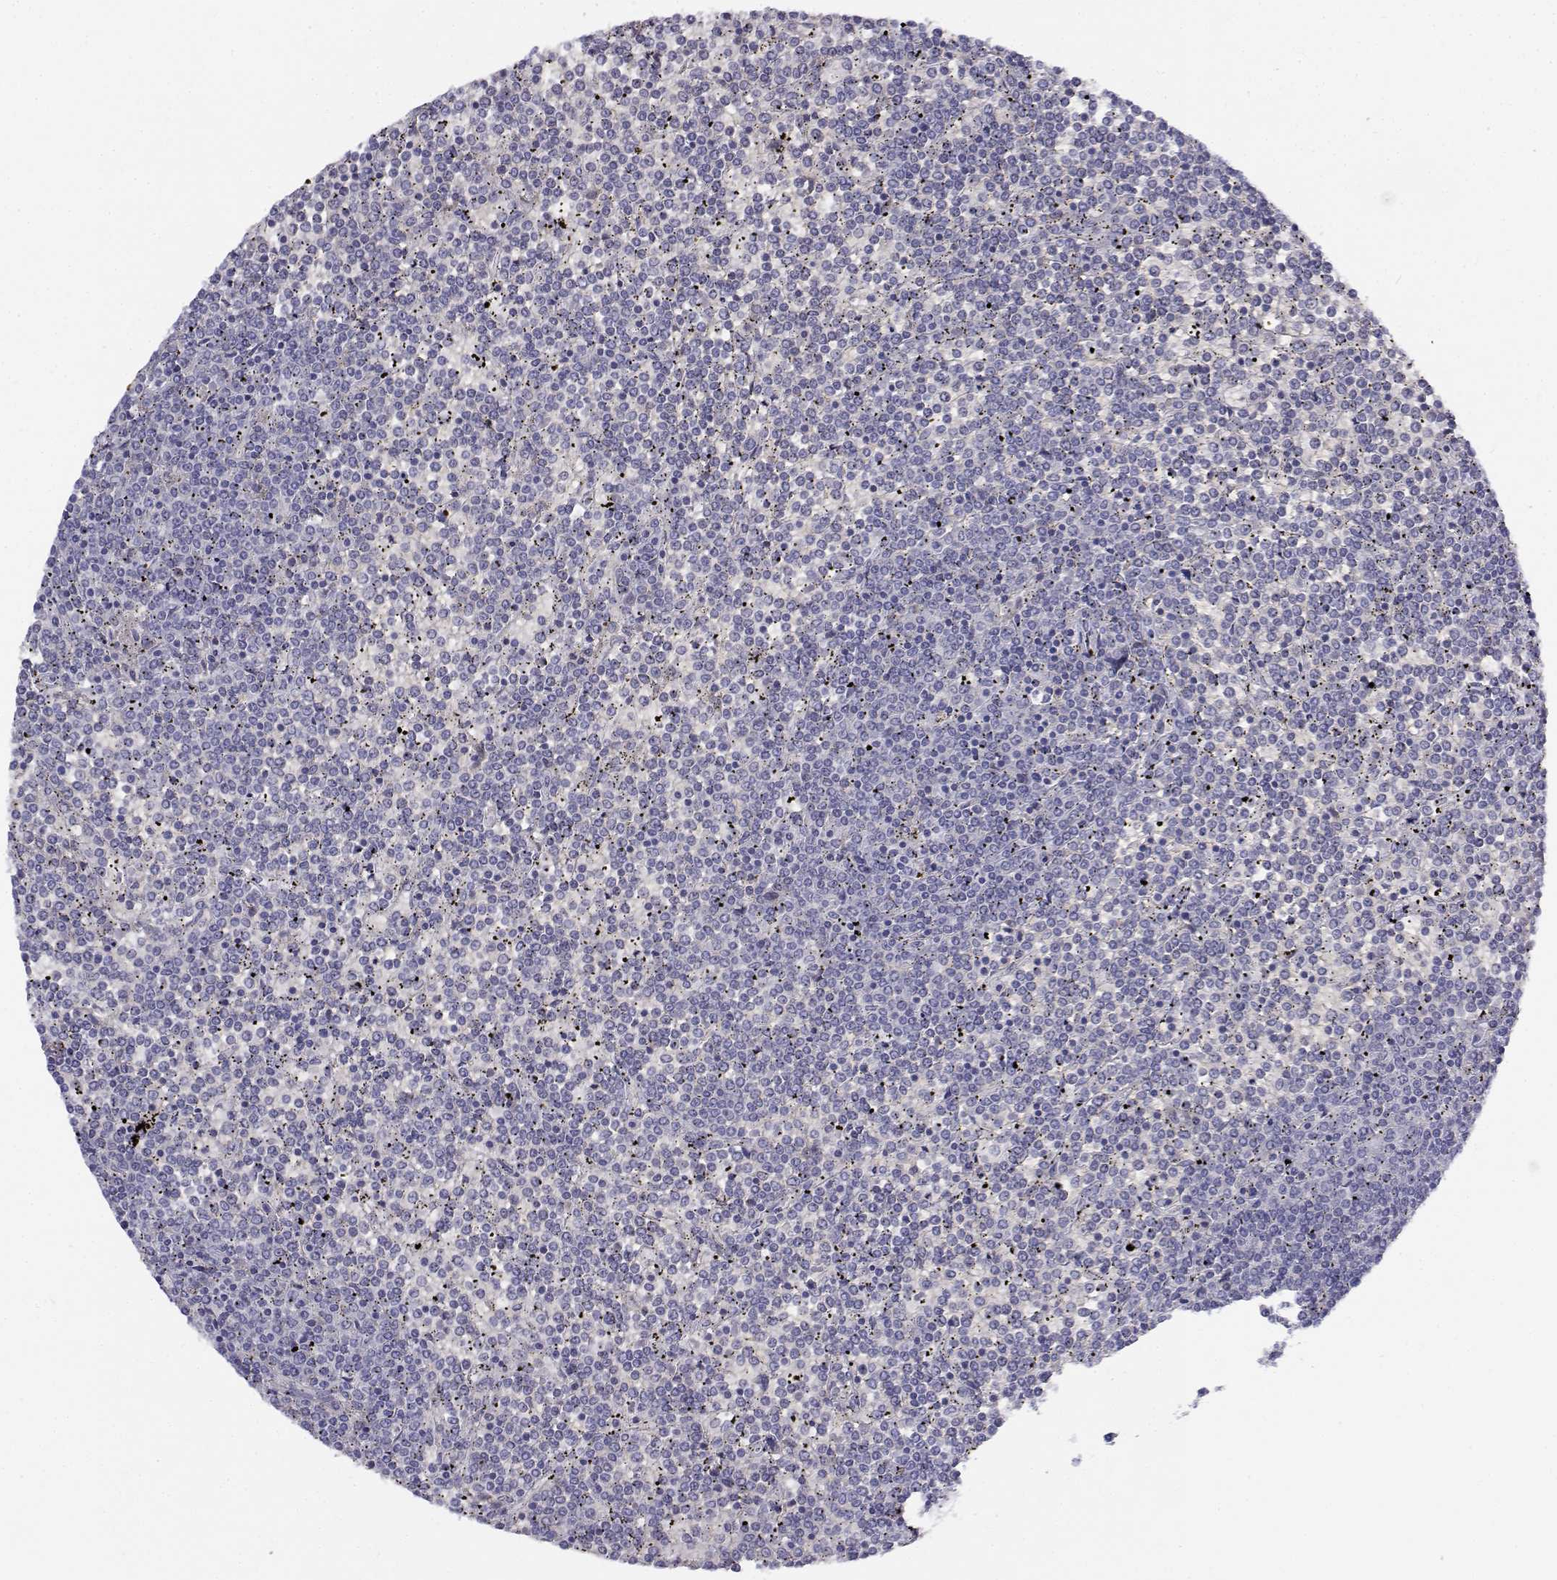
{"staining": {"intensity": "negative", "quantity": "none", "location": "none"}, "tissue": "lymphoma", "cell_type": "Tumor cells", "image_type": "cancer", "snomed": [{"axis": "morphology", "description": "Malignant lymphoma, non-Hodgkin's type, Low grade"}, {"axis": "topography", "description": "Spleen"}], "caption": "Tumor cells show no significant protein expression in lymphoma.", "gene": "CADM1", "patient": {"sex": "female", "age": 19}}